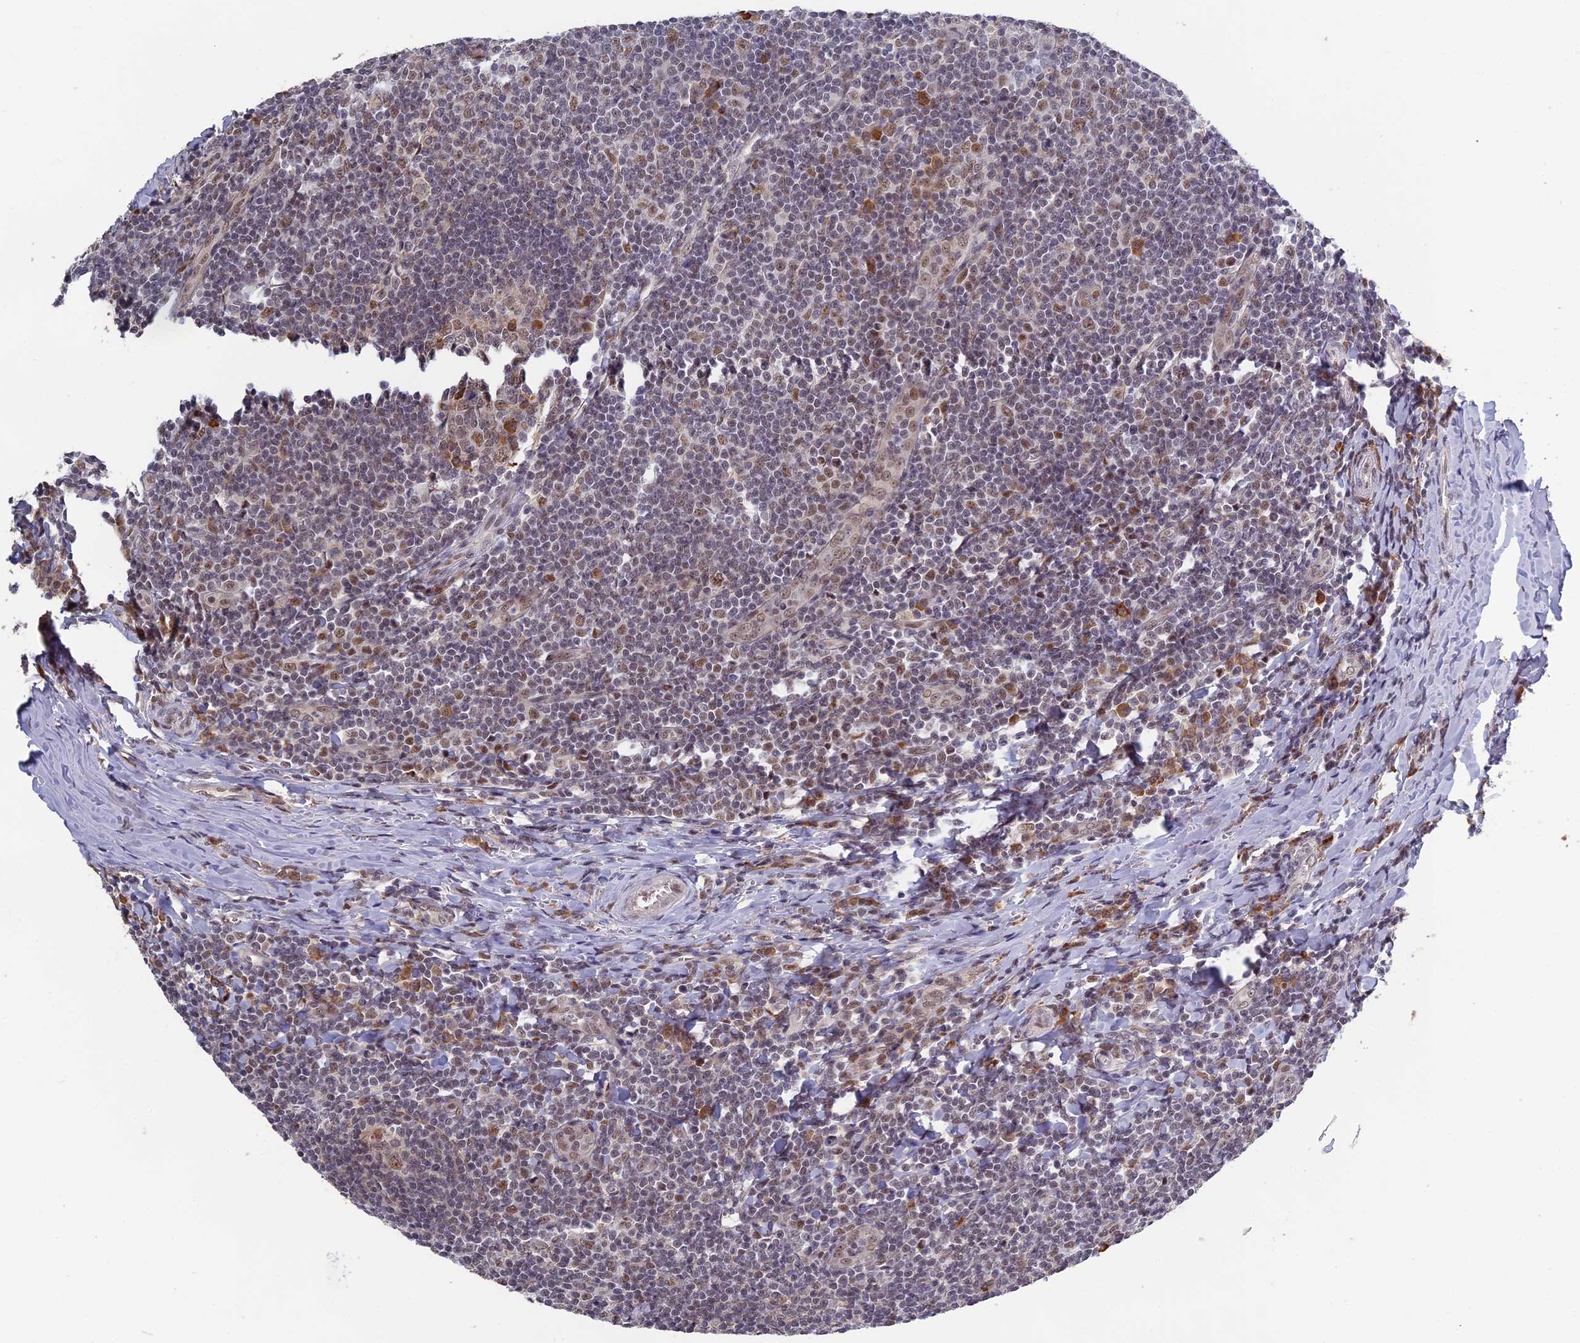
{"staining": {"intensity": "moderate", "quantity": "25%-75%", "location": "cytoplasmic/membranous,nuclear"}, "tissue": "tonsil", "cell_type": "Germinal center cells", "image_type": "normal", "snomed": [{"axis": "morphology", "description": "Normal tissue, NOS"}, {"axis": "topography", "description": "Tonsil"}], "caption": "IHC micrograph of benign tonsil: tonsil stained using immunohistochemistry demonstrates medium levels of moderate protein expression localized specifically in the cytoplasmic/membranous,nuclear of germinal center cells, appearing as a cytoplasmic/membranous,nuclear brown color.", "gene": "MORF4L1", "patient": {"sex": "male", "age": 27}}